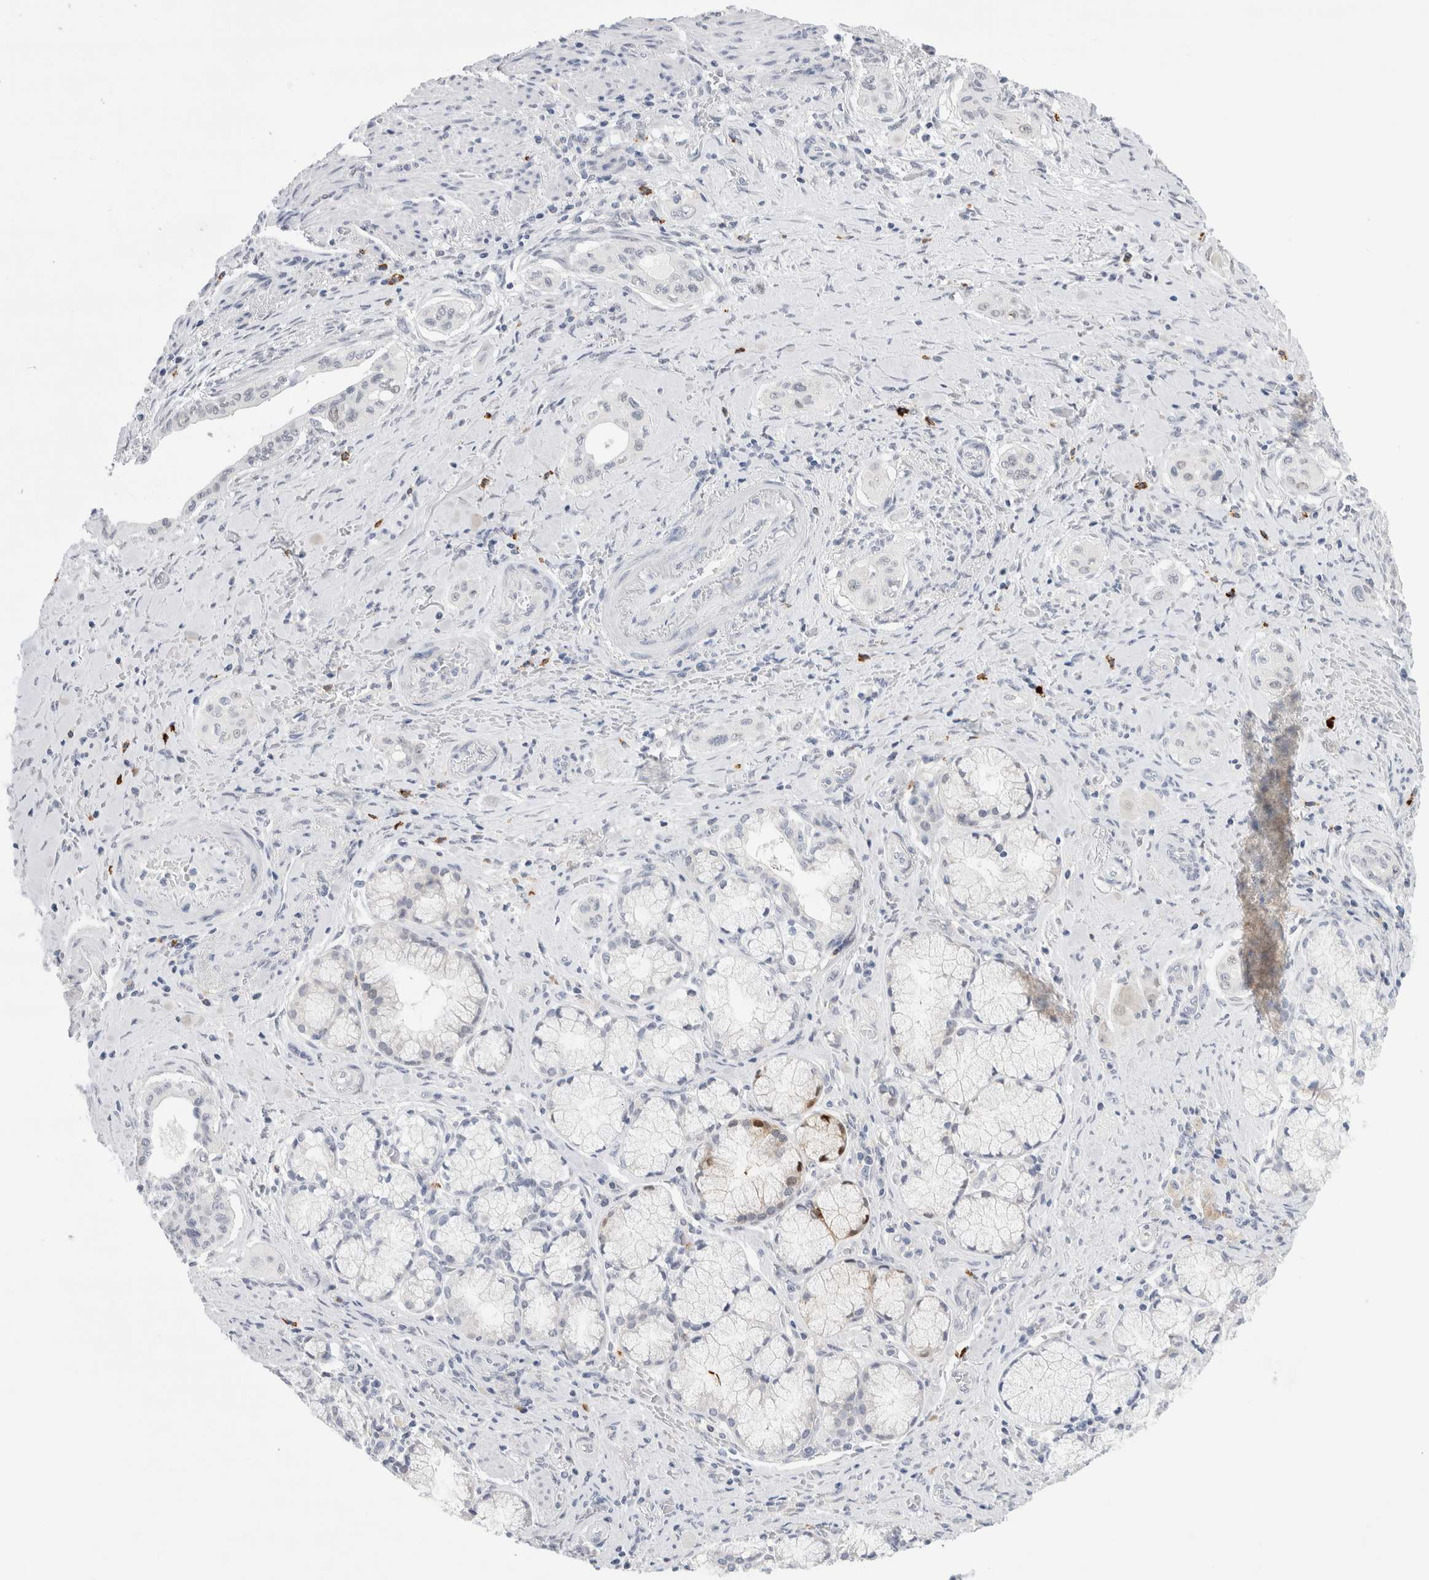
{"staining": {"intensity": "negative", "quantity": "none", "location": "none"}, "tissue": "pancreatic cancer", "cell_type": "Tumor cells", "image_type": "cancer", "snomed": [{"axis": "morphology", "description": "Adenocarcinoma, NOS"}, {"axis": "topography", "description": "Pancreas"}], "caption": "Immunohistochemistry photomicrograph of neoplastic tissue: adenocarcinoma (pancreatic) stained with DAB shows no significant protein staining in tumor cells.", "gene": "SLC22A12", "patient": {"sex": "male", "age": 77}}